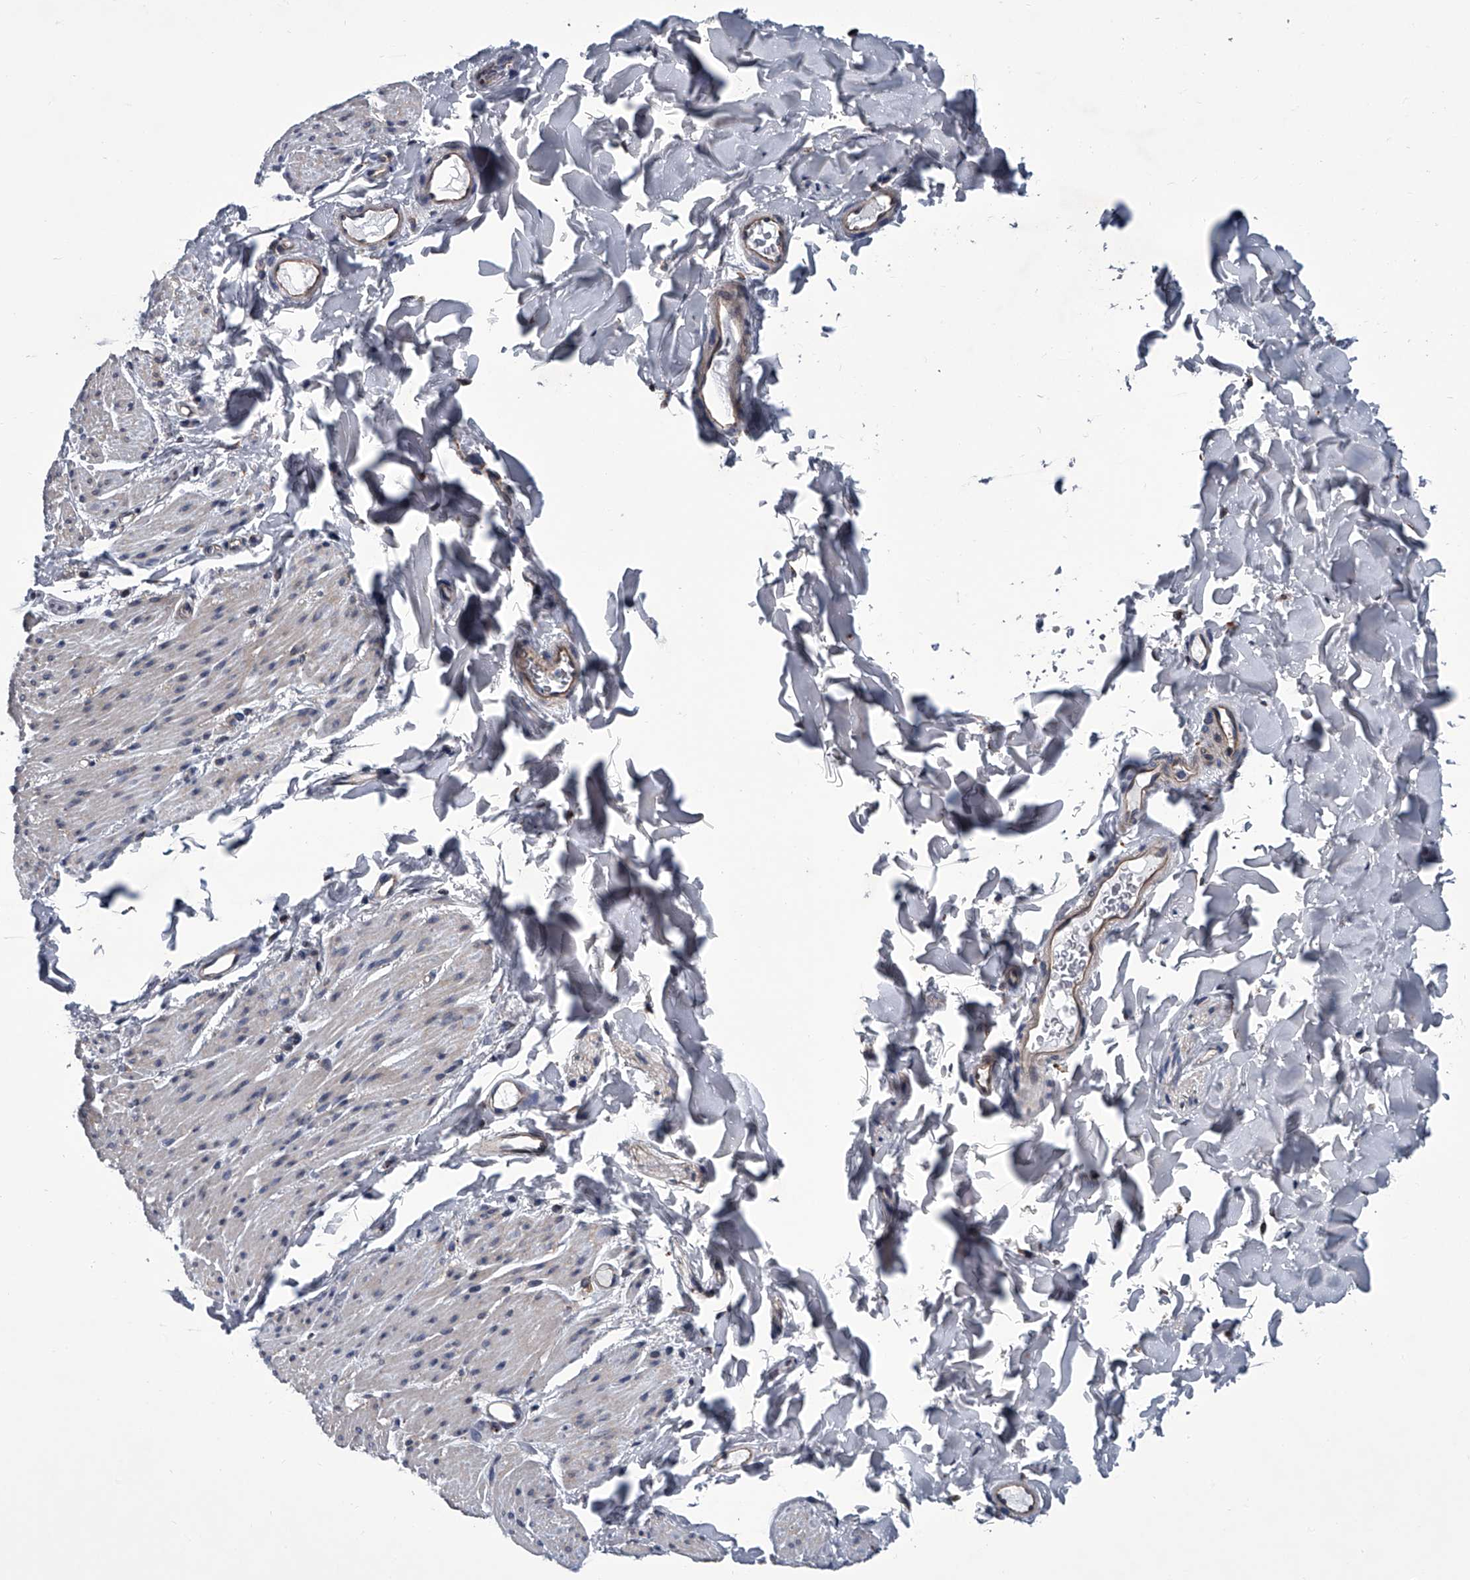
{"staining": {"intensity": "weak", "quantity": "25%-75%", "location": "cytoplasmic/membranous"}, "tissue": "smooth muscle", "cell_type": "Smooth muscle cells", "image_type": "normal", "snomed": [{"axis": "morphology", "description": "Normal tissue, NOS"}, {"axis": "topography", "description": "Colon"}, {"axis": "topography", "description": "Peripheral nerve tissue"}], "caption": "Protein staining of unremarkable smooth muscle displays weak cytoplasmic/membranous positivity in about 25%-75% of smooth muscle cells. (DAB = brown stain, brightfield microscopy at high magnification).", "gene": "ABCG1", "patient": {"sex": "female", "age": 61}}